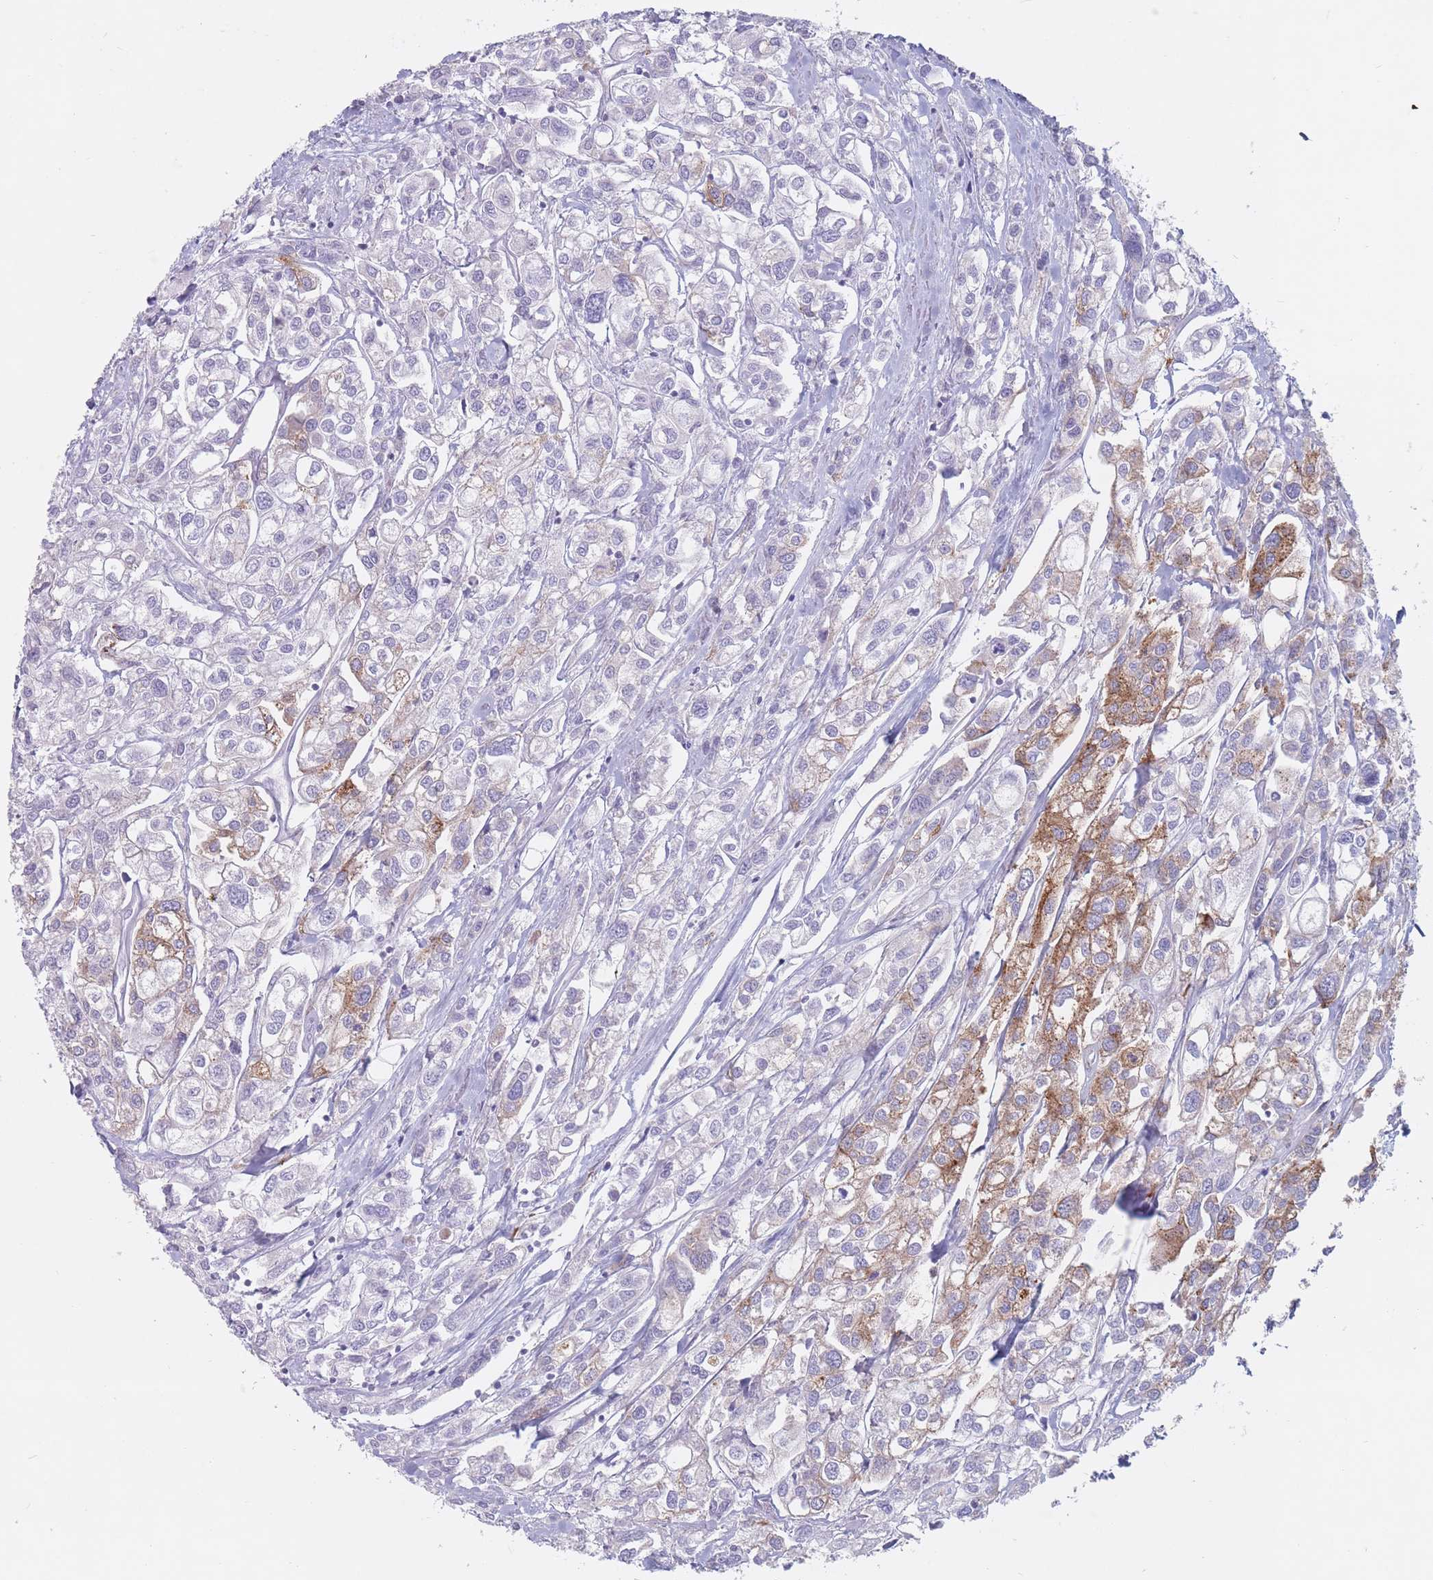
{"staining": {"intensity": "moderate", "quantity": "<25%", "location": "cytoplasmic/membranous"}, "tissue": "urothelial cancer", "cell_type": "Tumor cells", "image_type": "cancer", "snomed": [{"axis": "morphology", "description": "Urothelial carcinoma, High grade"}, {"axis": "topography", "description": "Urinary bladder"}], "caption": "Immunohistochemistry of urothelial cancer exhibits low levels of moderate cytoplasmic/membranous expression in approximately <25% of tumor cells.", "gene": "ST3GAL5", "patient": {"sex": "male", "age": 67}}